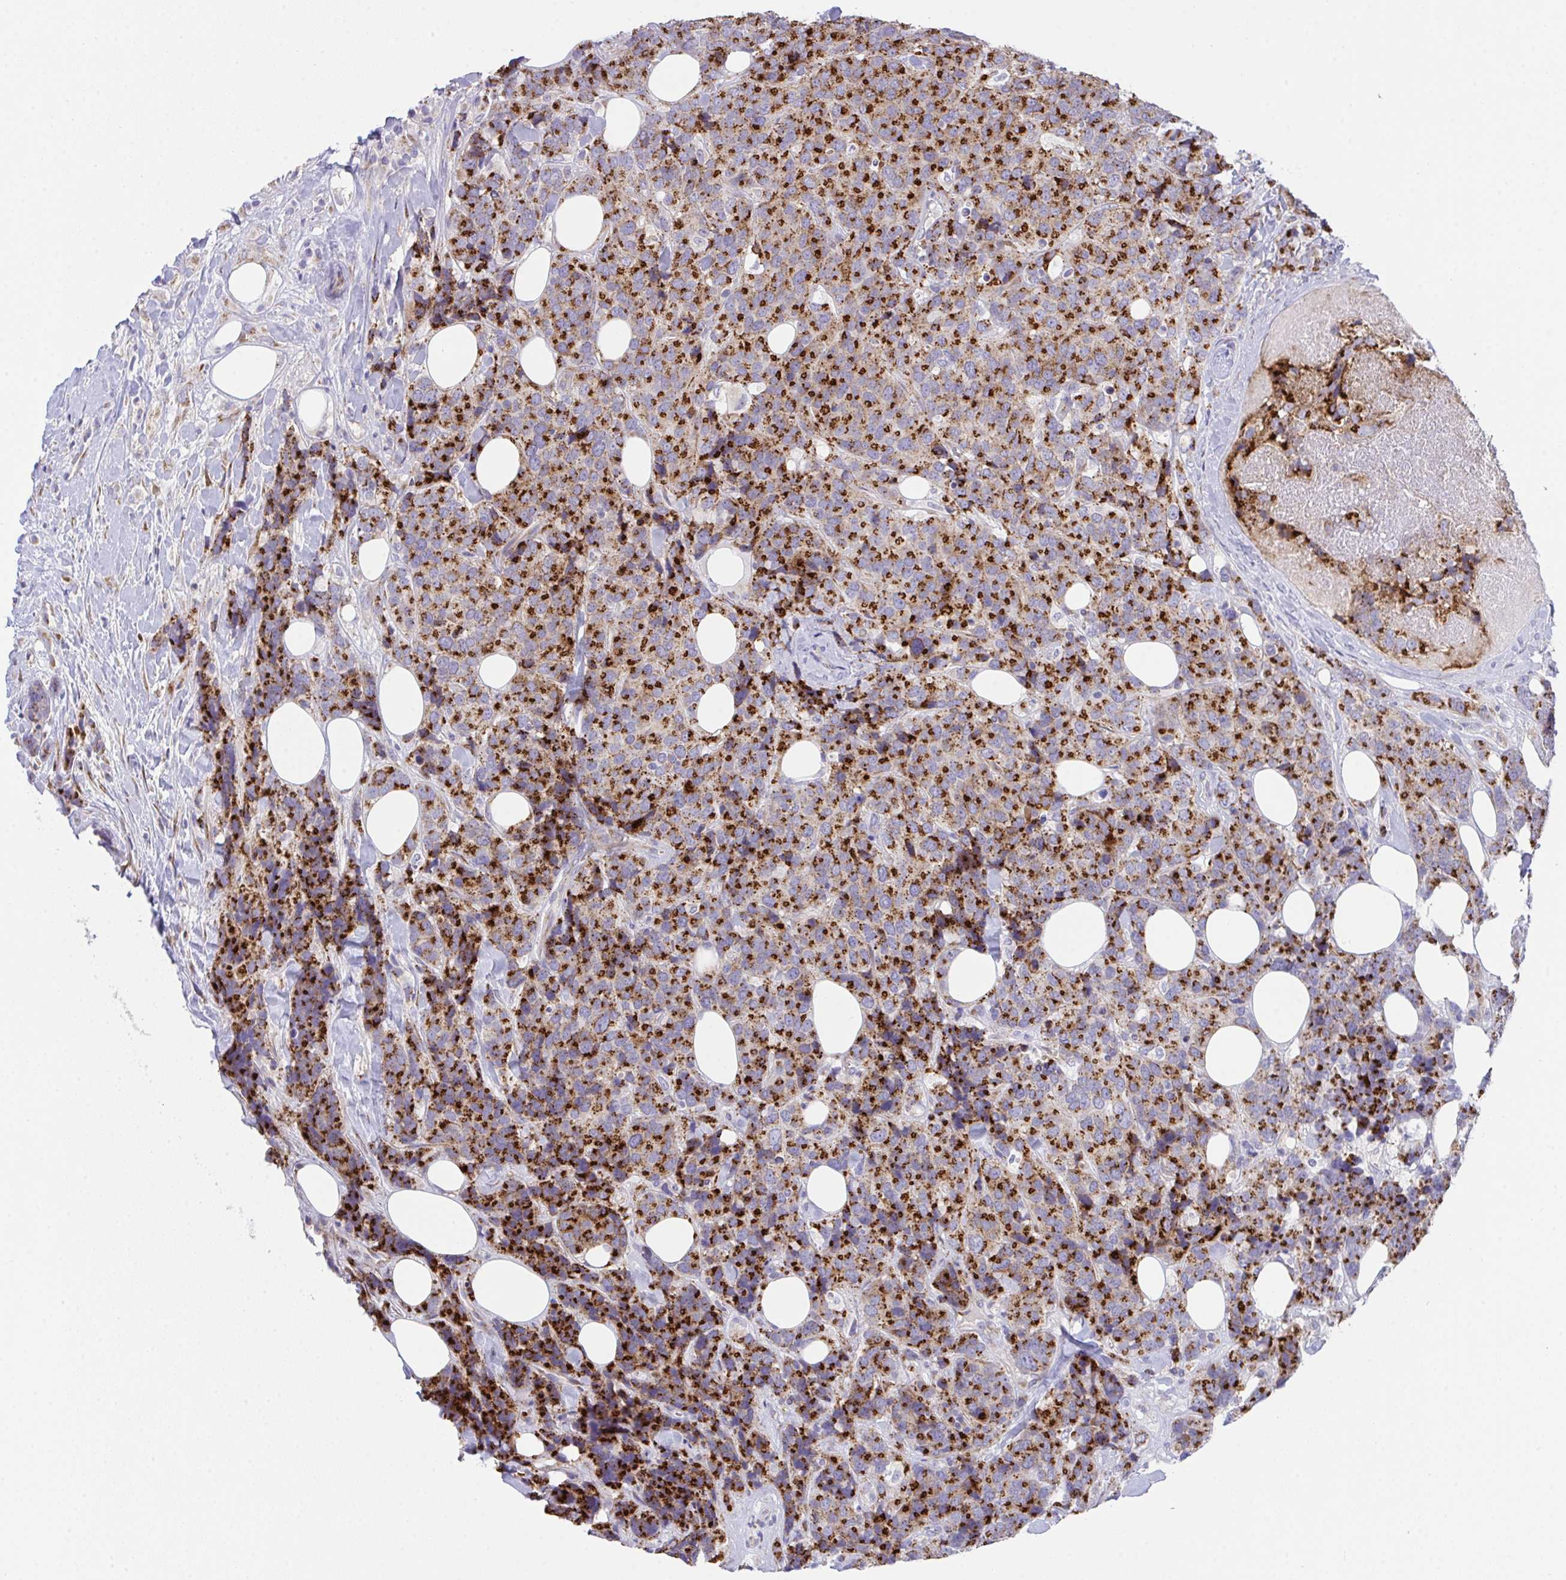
{"staining": {"intensity": "strong", "quantity": ">75%", "location": "cytoplasmic/membranous"}, "tissue": "breast cancer", "cell_type": "Tumor cells", "image_type": "cancer", "snomed": [{"axis": "morphology", "description": "Lobular carcinoma"}, {"axis": "topography", "description": "Breast"}], "caption": "Immunohistochemical staining of breast cancer (lobular carcinoma) reveals high levels of strong cytoplasmic/membranous staining in about >75% of tumor cells.", "gene": "MIA3", "patient": {"sex": "female", "age": 59}}